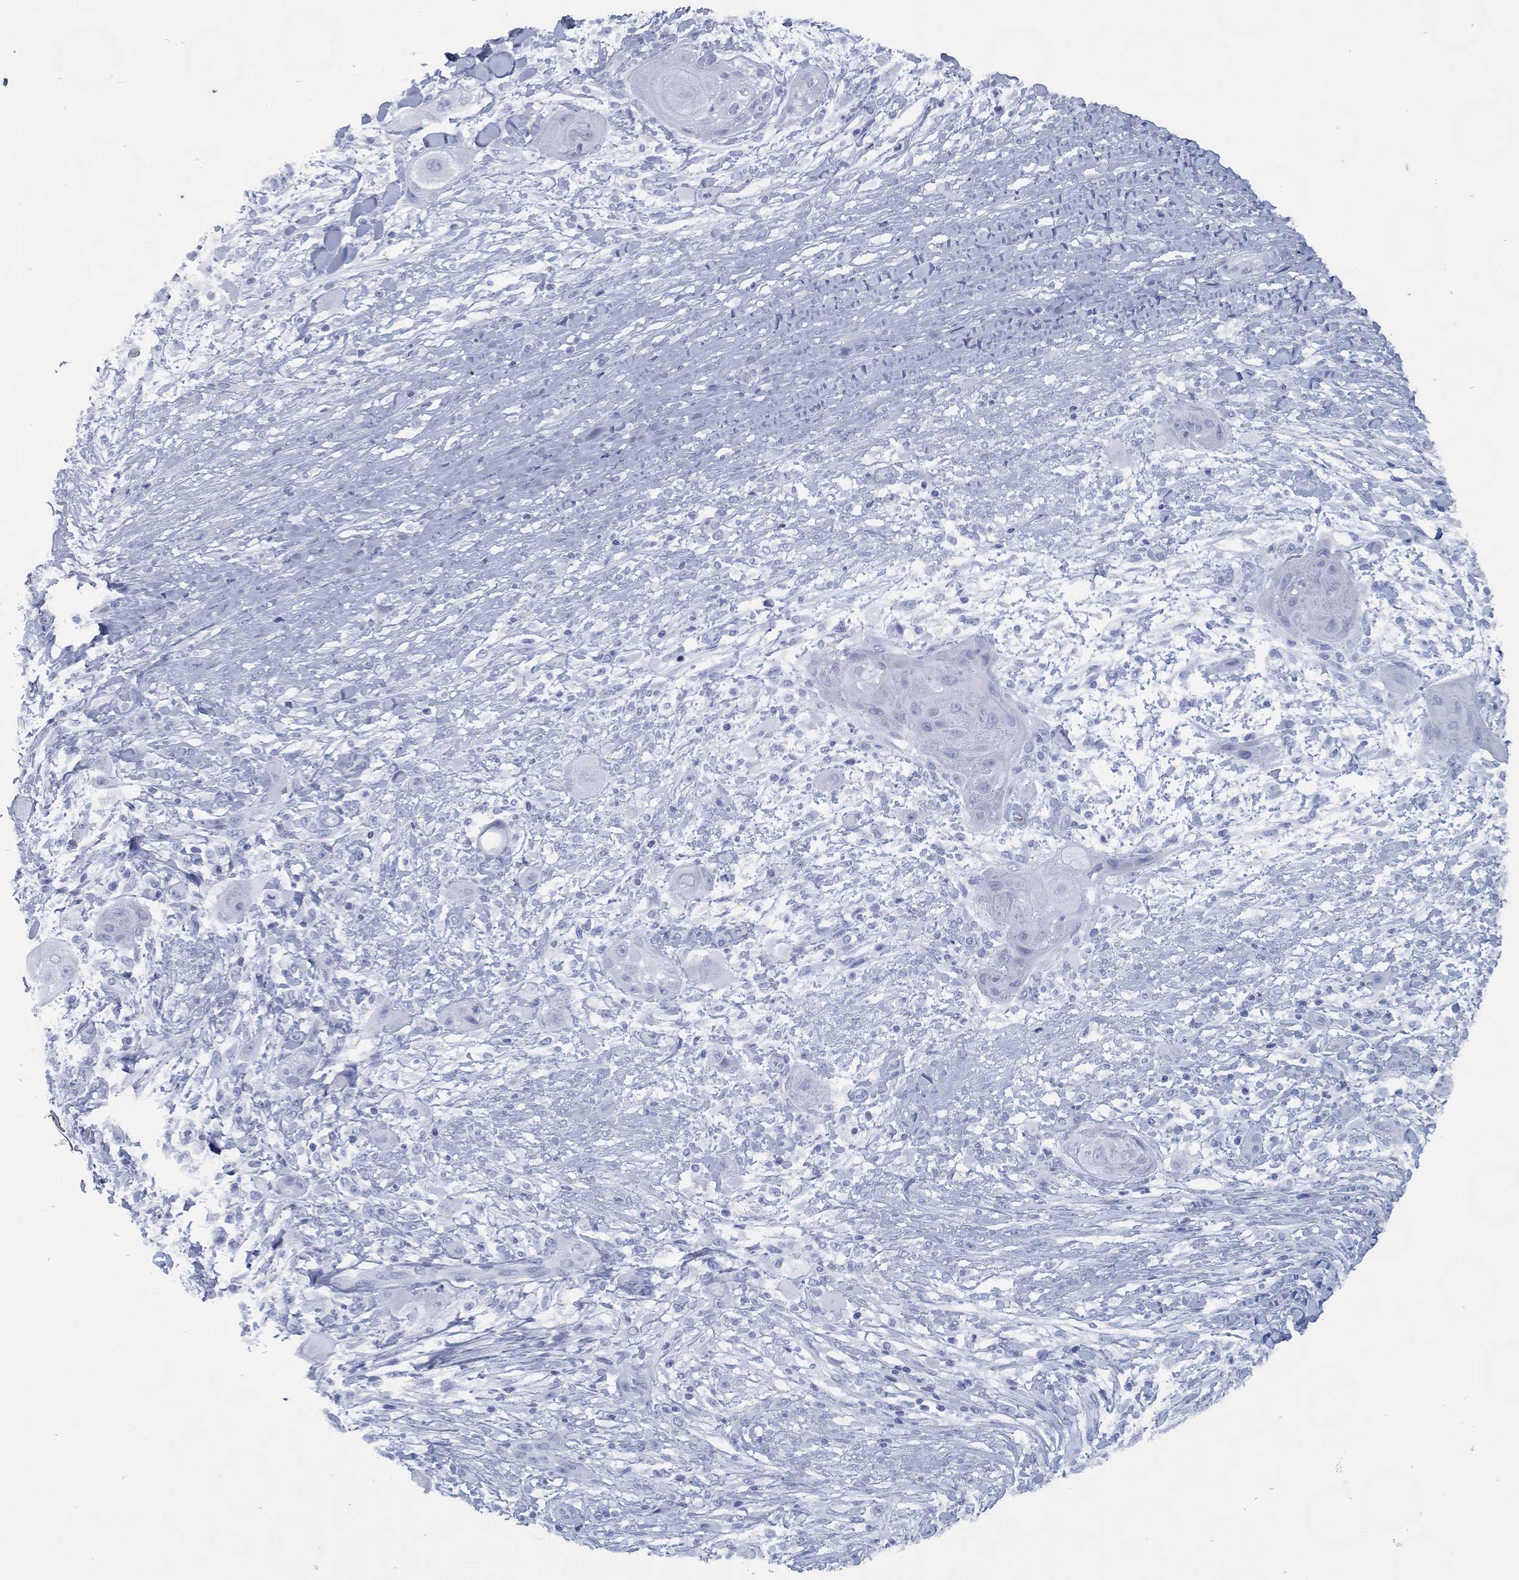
{"staining": {"intensity": "negative", "quantity": "none", "location": "none"}, "tissue": "skin cancer", "cell_type": "Tumor cells", "image_type": "cancer", "snomed": [{"axis": "morphology", "description": "Squamous cell carcinoma, NOS"}, {"axis": "topography", "description": "Skin"}], "caption": "The image shows no significant expression in tumor cells of squamous cell carcinoma (skin).", "gene": "TMEM252", "patient": {"sex": "male", "age": 62}}